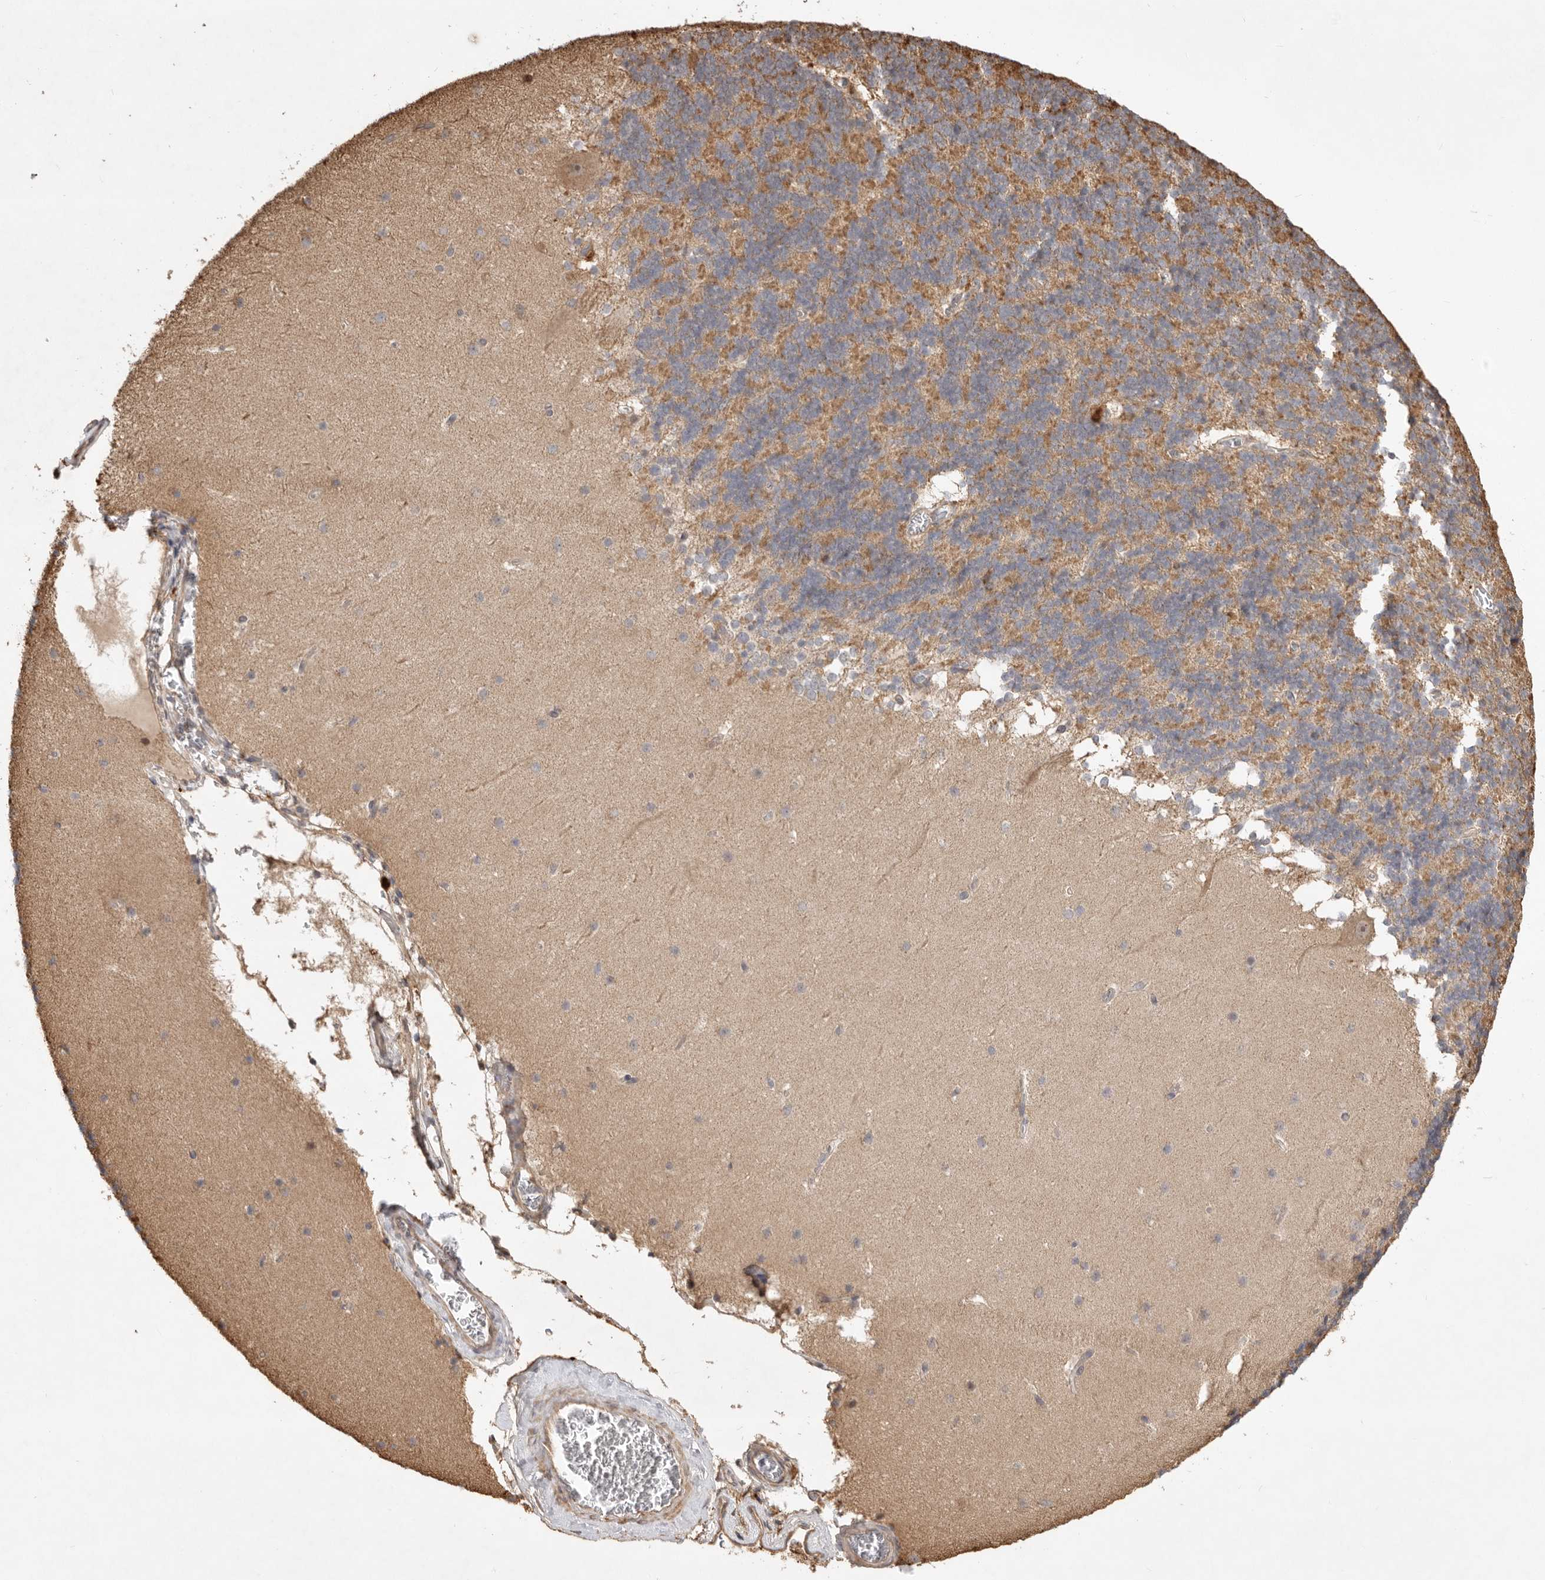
{"staining": {"intensity": "moderate", "quantity": "<25%", "location": "cytoplasmic/membranous"}, "tissue": "cerebellum", "cell_type": "Cells in granular layer", "image_type": "normal", "snomed": [{"axis": "morphology", "description": "Normal tissue, NOS"}, {"axis": "topography", "description": "Cerebellum"}], "caption": "Cells in granular layer display low levels of moderate cytoplasmic/membranous expression in approximately <25% of cells in unremarkable cerebellum.", "gene": "DPH7", "patient": {"sex": "female", "age": 19}}